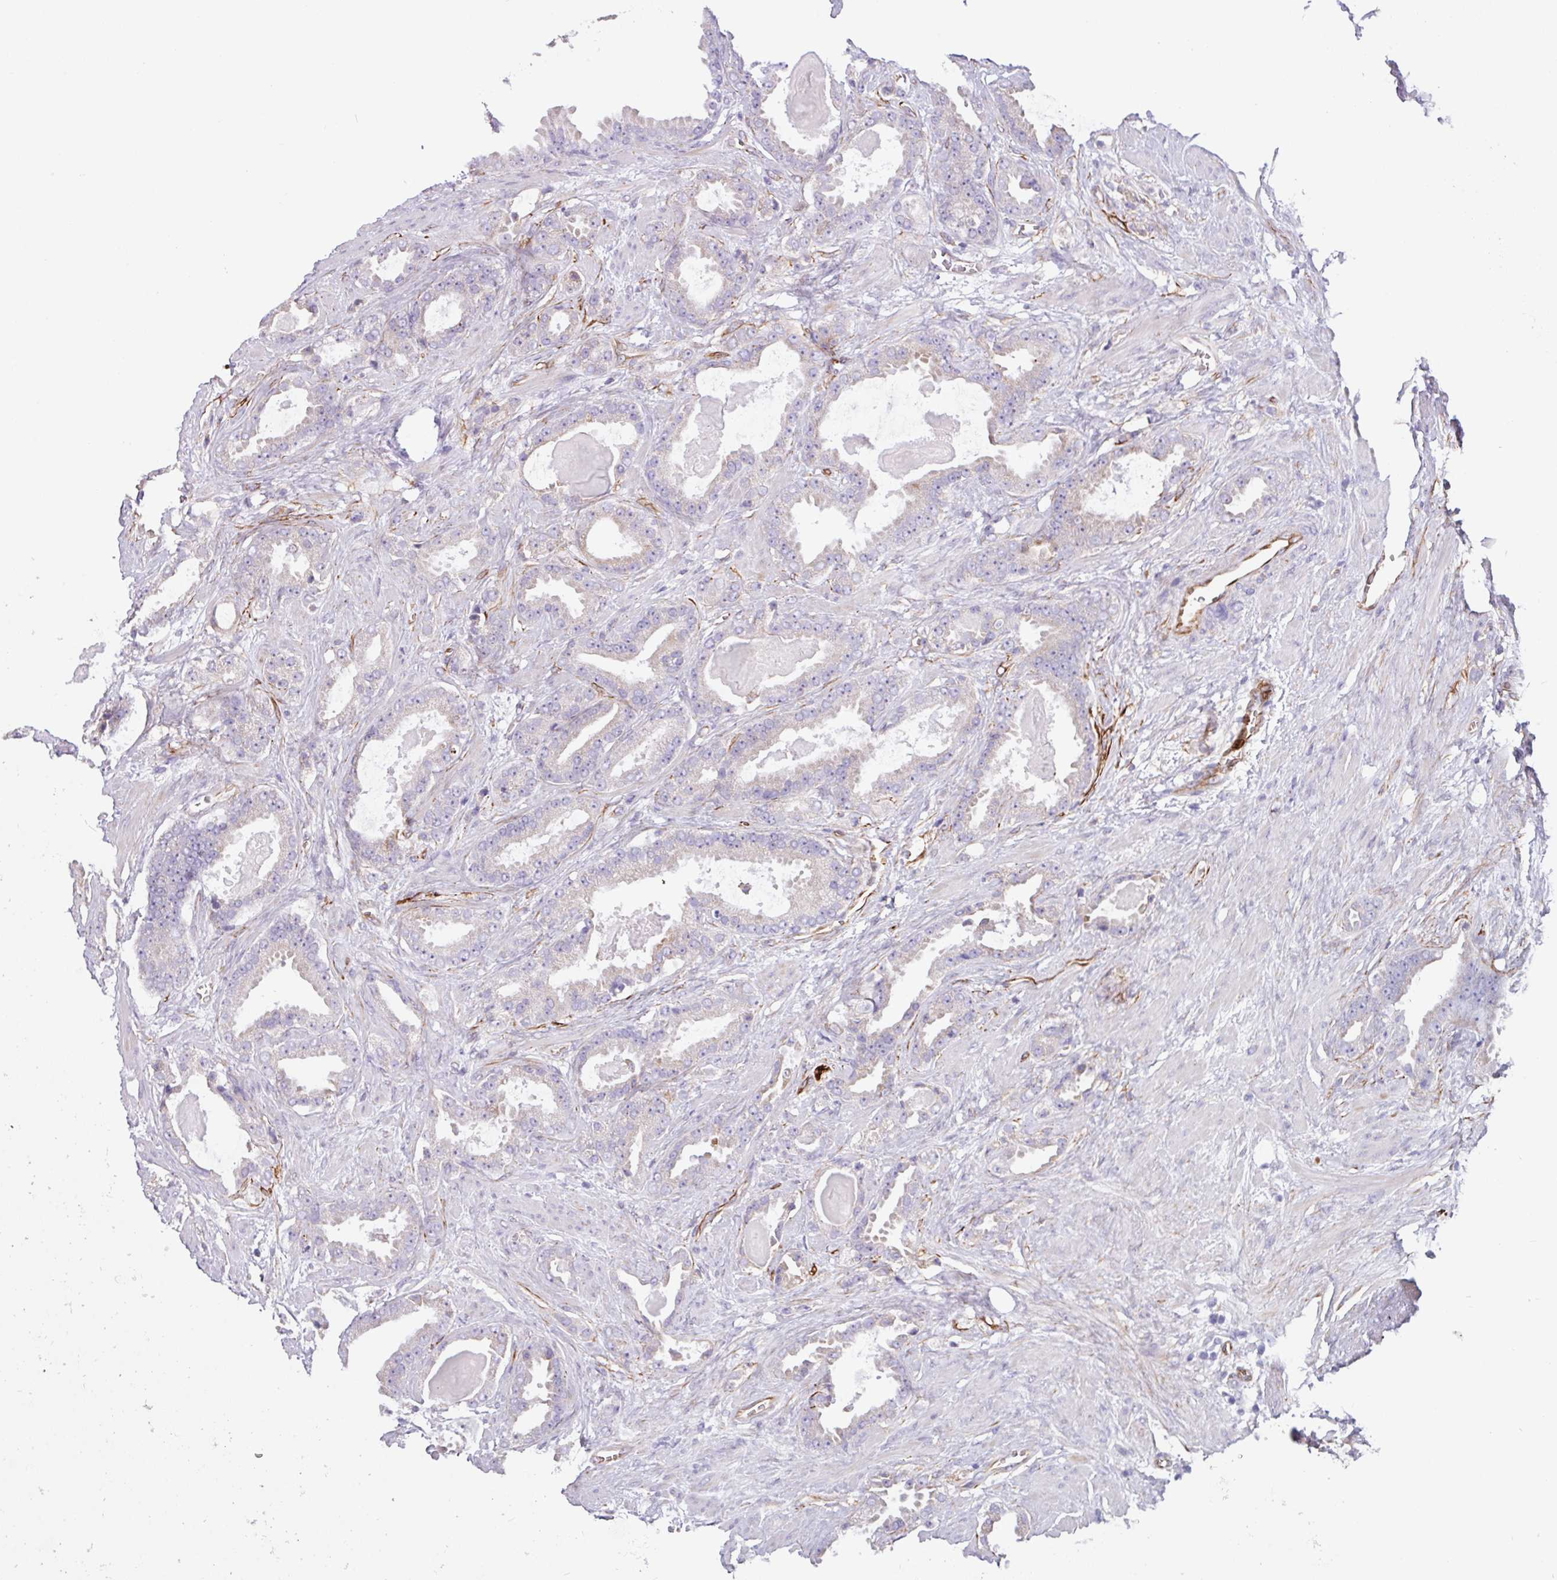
{"staining": {"intensity": "negative", "quantity": "none", "location": "none"}, "tissue": "prostate cancer", "cell_type": "Tumor cells", "image_type": "cancer", "snomed": [{"axis": "morphology", "description": "Adenocarcinoma, Low grade"}, {"axis": "topography", "description": "Prostate"}], "caption": "Immunohistochemical staining of prostate adenocarcinoma (low-grade) reveals no significant expression in tumor cells. (Brightfield microscopy of DAB IHC at high magnification).", "gene": "BTD", "patient": {"sex": "male", "age": 62}}